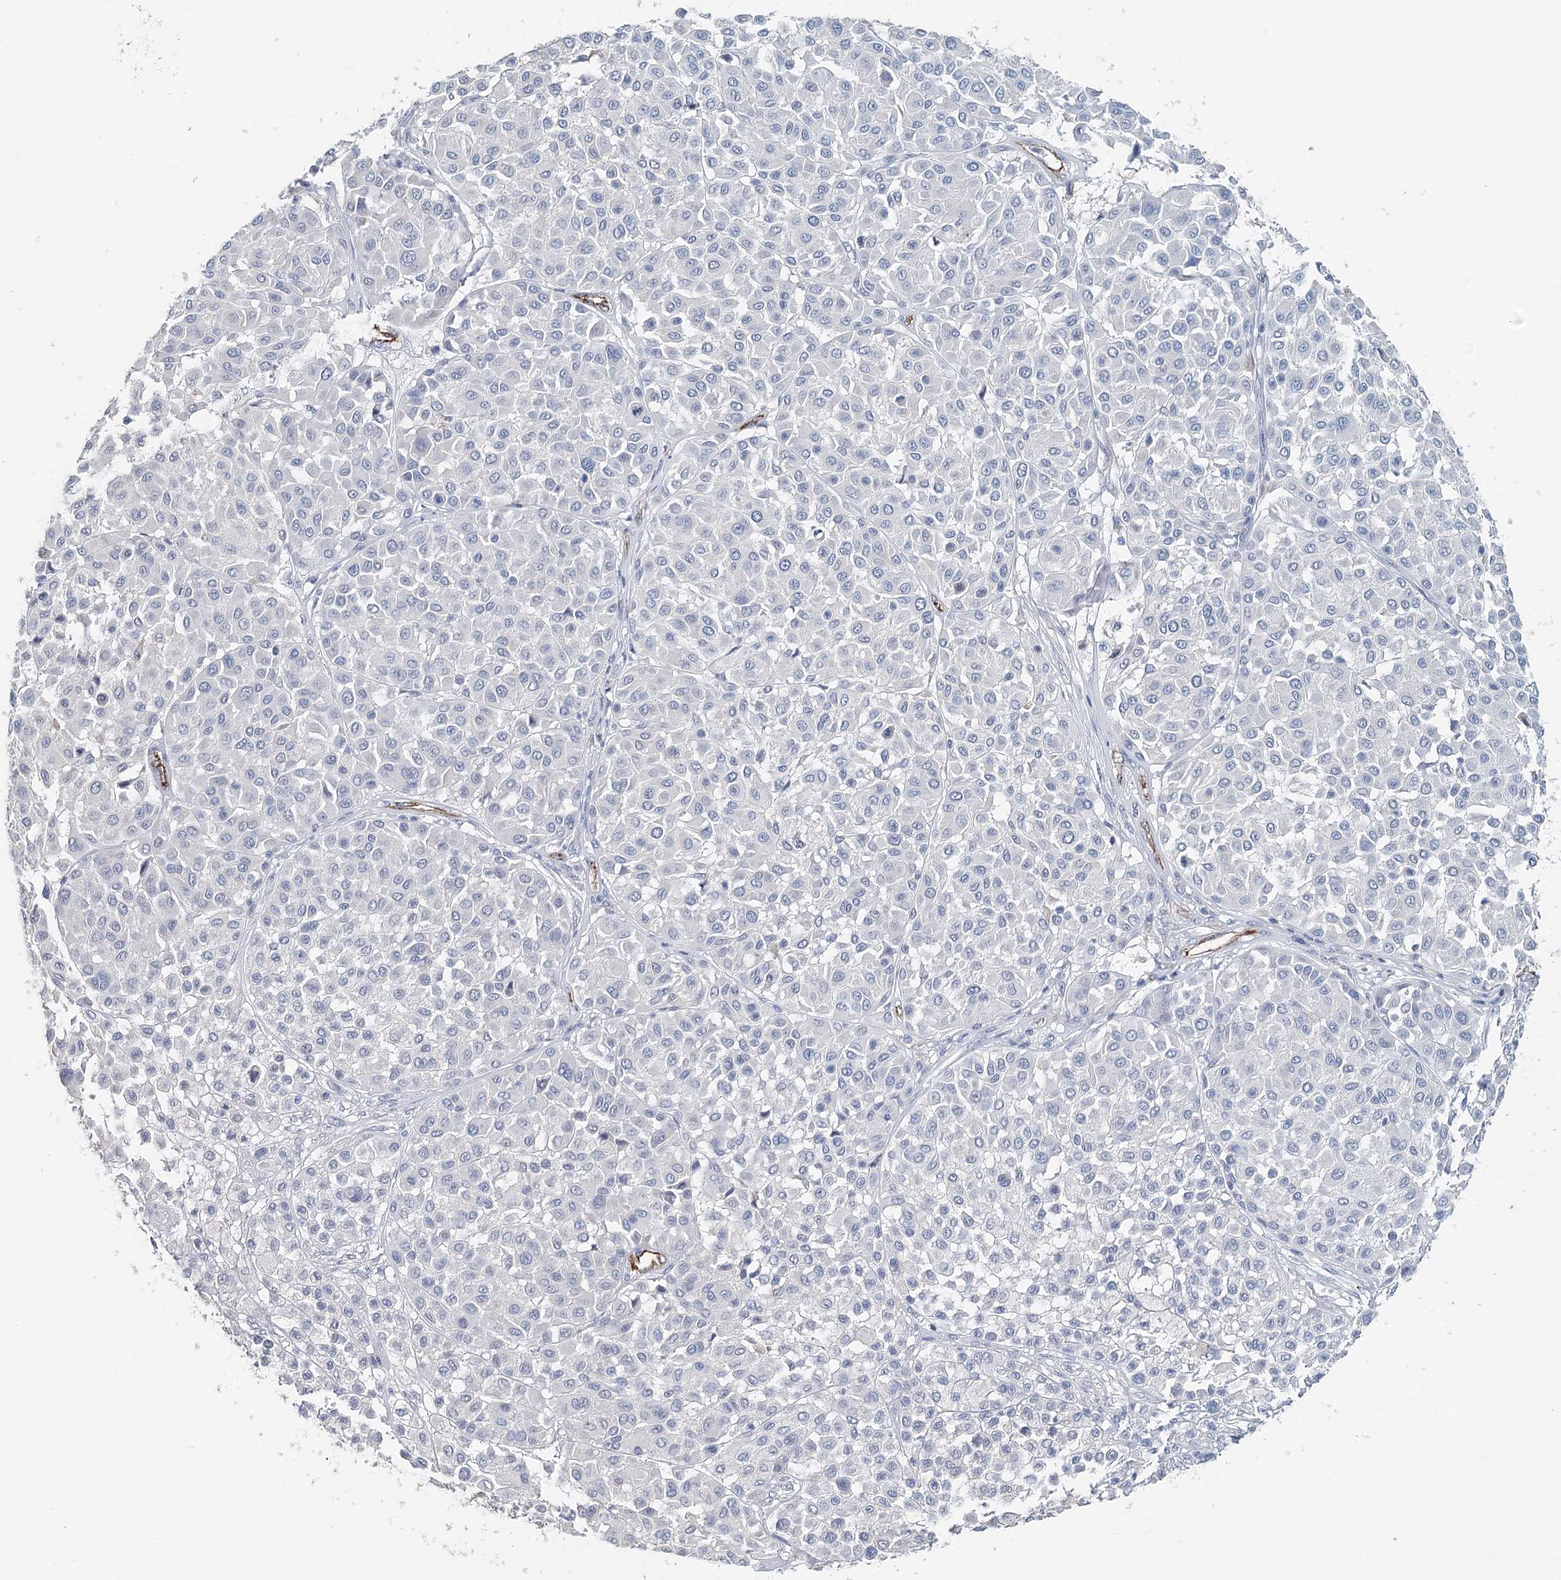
{"staining": {"intensity": "negative", "quantity": "none", "location": "none"}, "tissue": "melanoma", "cell_type": "Tumor cells", "image_type": "cancer", "snomed": [{"axis": "morphology", "description": "Malignant melanoma, Metastatic site"}, {"axis": "topography", "description": "Soft tissue"}], "caption": "Tumor cells show no significant expression in melanoma.", "gene": "SYNPO", "patient": {"sex": "male", "age": 41}}